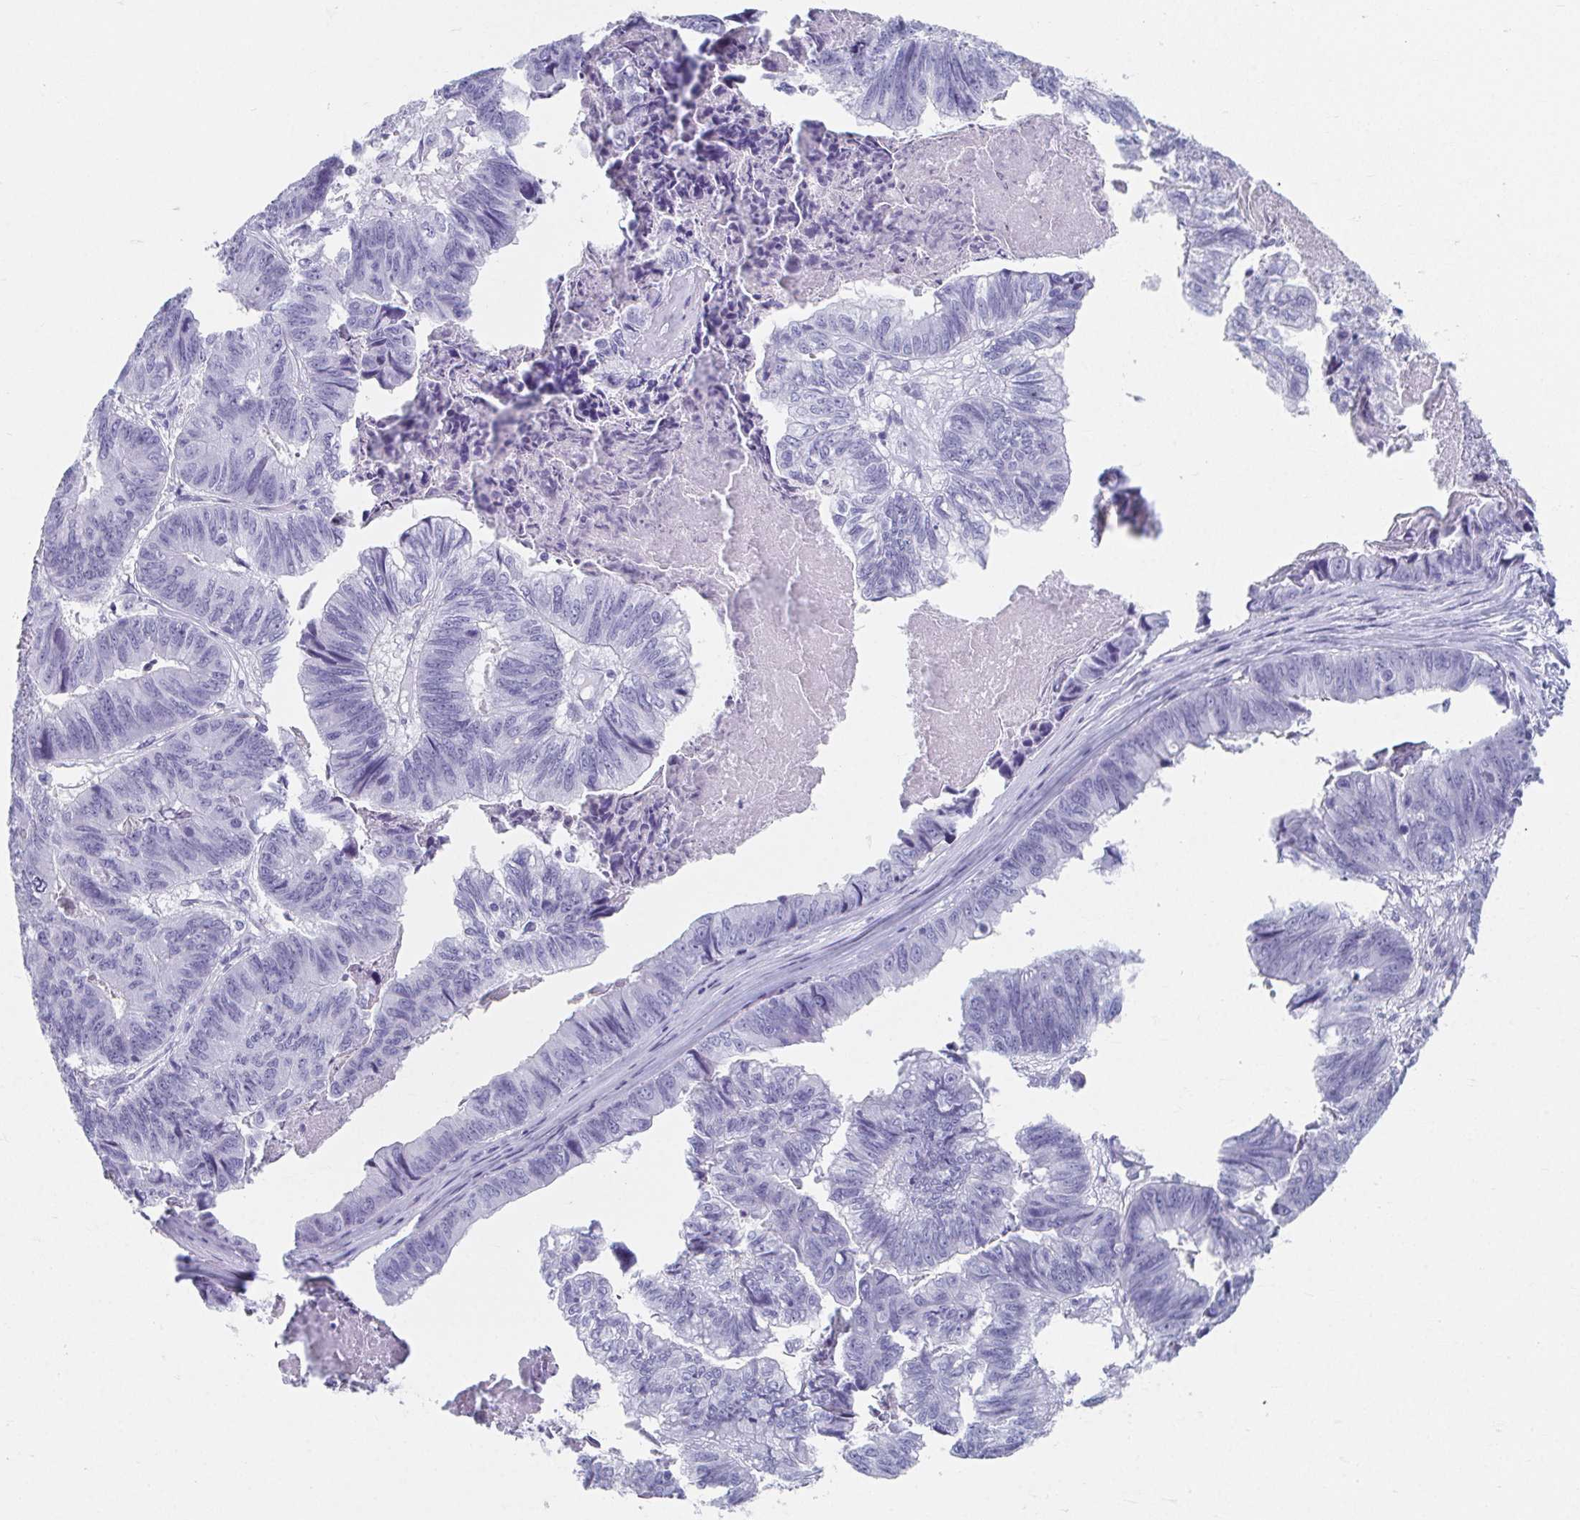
{"staining": {"intensity": "negative", "quantity": "none", "location": "none"}, "tissue": "stomach cancer", "cell_type": "Tumor cells", "image_type": "cancer", "snomed": [{"axis": "morphology", "description": "Adenocarcinoma, NOS"}, {"axis": "topography", "description": "Stomach, lower"}], "caption": "Adenocarcinoma (stomach) was stained to show a protein in brown. There is no significant expression in tumor cells.", "gene": "GHRL", "patient": {"sex": "male", "age": 77}}